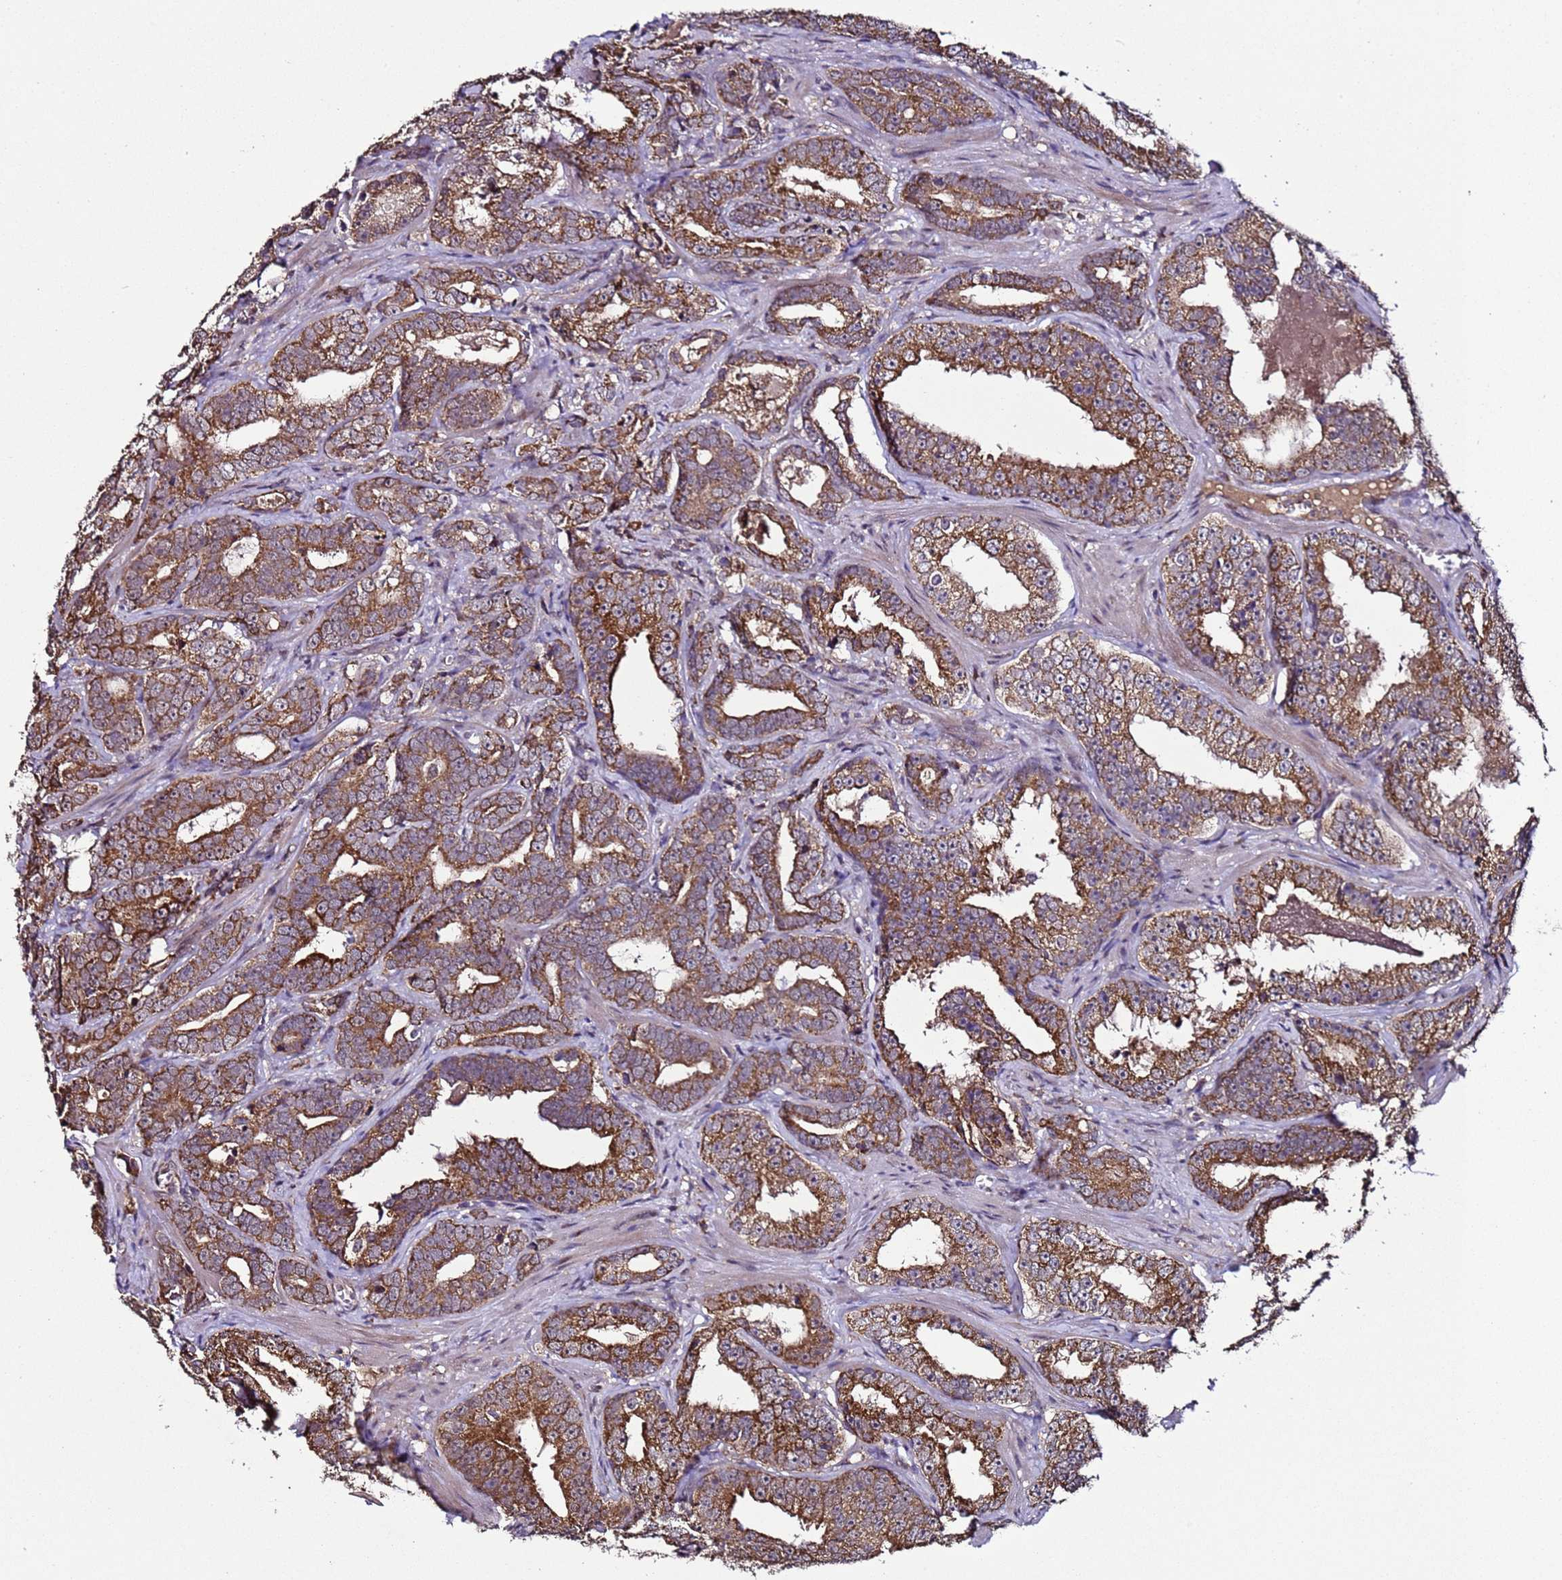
{"staining": {"intensity": "strong", "quantity": ">75%", "location": "cytoplasmic/membranous"}, "tissue": "prostate cancer", "cell_type": "Tumor cells", "image_type": "cancer", "snomed": [{"axis": "morphology", "description": "Adenocarcinoma, High grade"}, {"axis": "topography", "description": "Prostate"}], "caption": "Prostate adenocarcinoma (high-grade) stained for a protein (brown) demonstrates strong cytoplasmic/membranous positive staining in about >75% of tumor cells.", "gene": "HSPBAP1", "patient": {"sex": "male", "age": 62}}